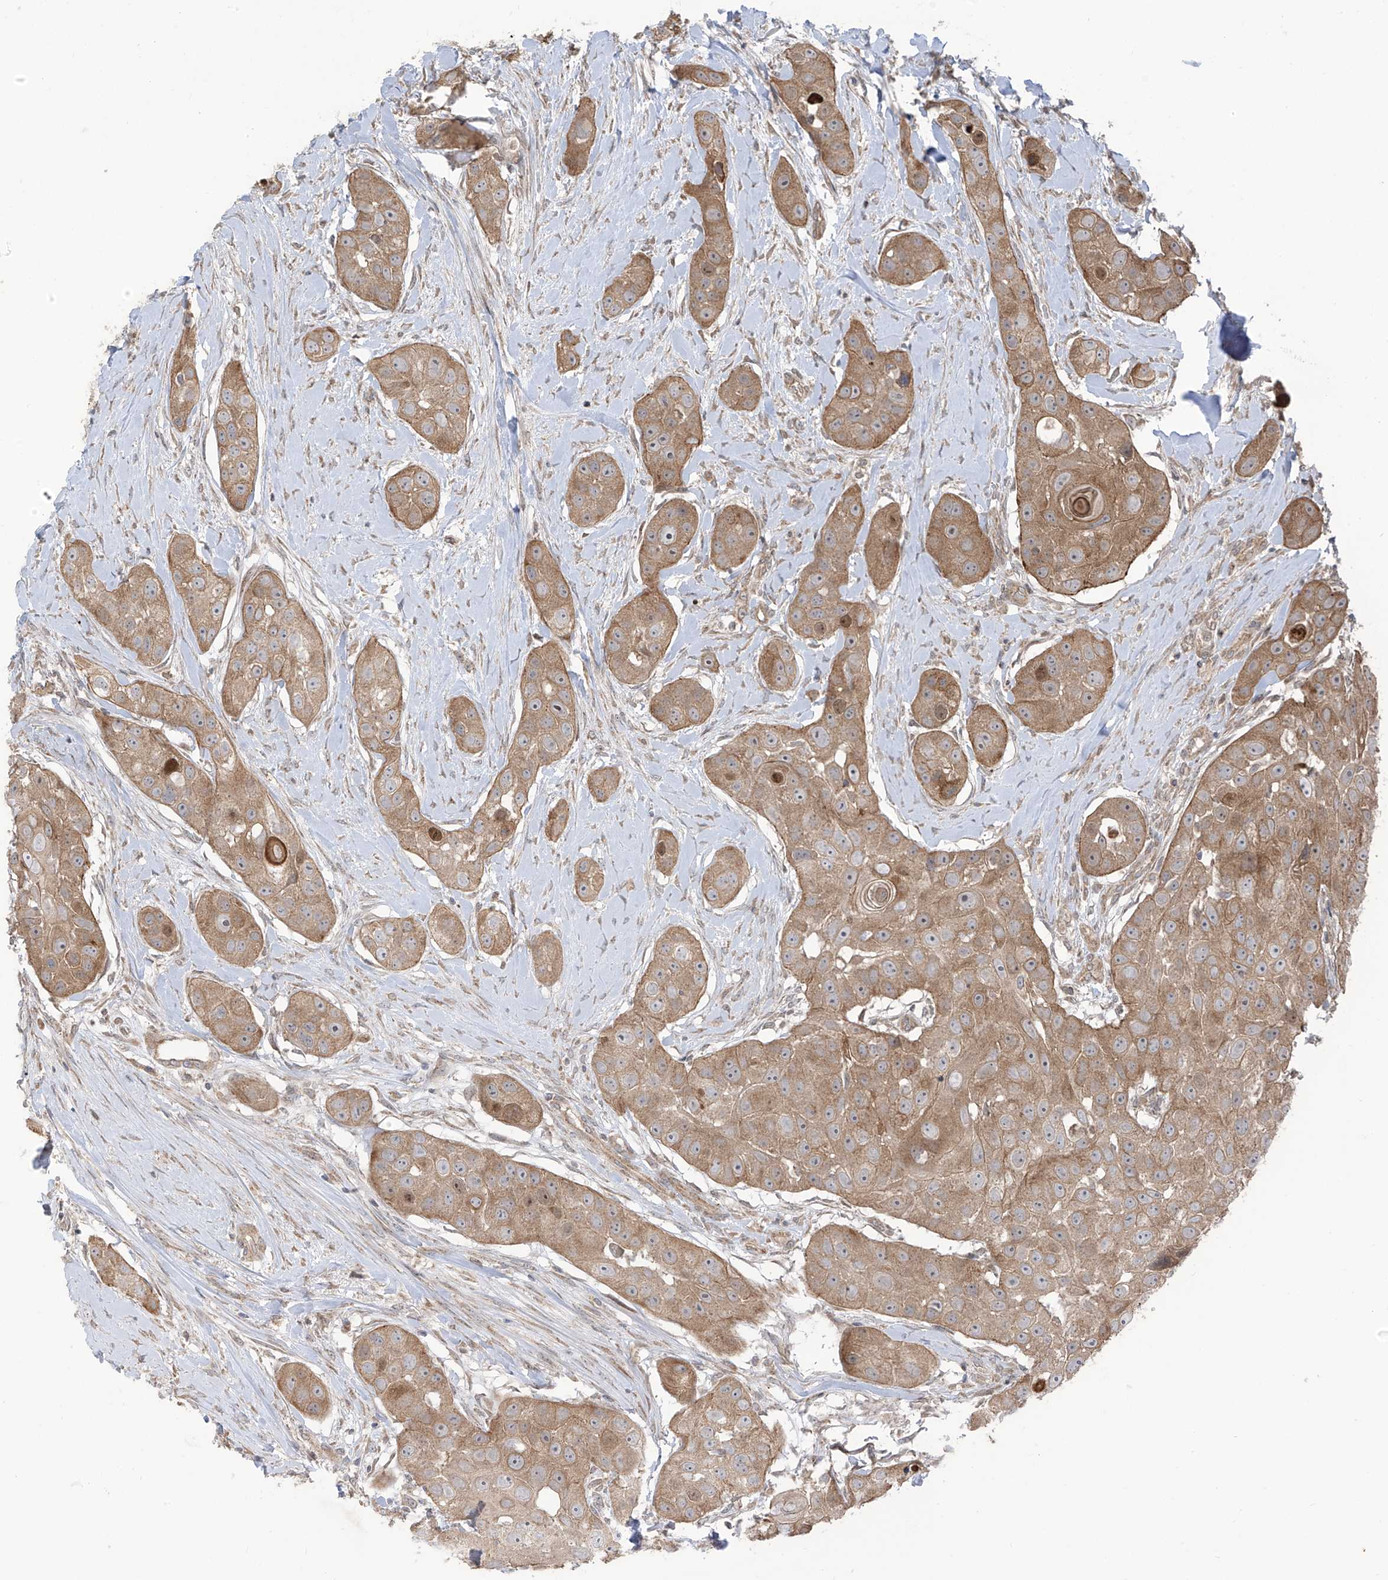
{"staining": {"intensity": "moderate", "quantity": ">75%", "location": "cytoplasmic/membranous"}, "tissue": "head and neck cancer", "cell_type": "Tumor cells", "image_type": "cancer", "snomed": [{"axis": "morphology", "description": "Normal tissue, NOS"}, {"axis": "morphology", "description": "Squamous cell carcinoma, NOS"}, {"axis": "topography", "description": "Skeletal muscle"}, {"axis": "topography", "description": "Head-Neck"}], "caption": "Immunohistochemistry (DAB (3,3'-diaminobenzidine)) staining of human head and neck cancer displays moderate cytoplasmic/membranous protein expression in approximately >75% of tumor cells.", "gene": "PDE11A", "patient": {"sex": "male", "age": 51}}